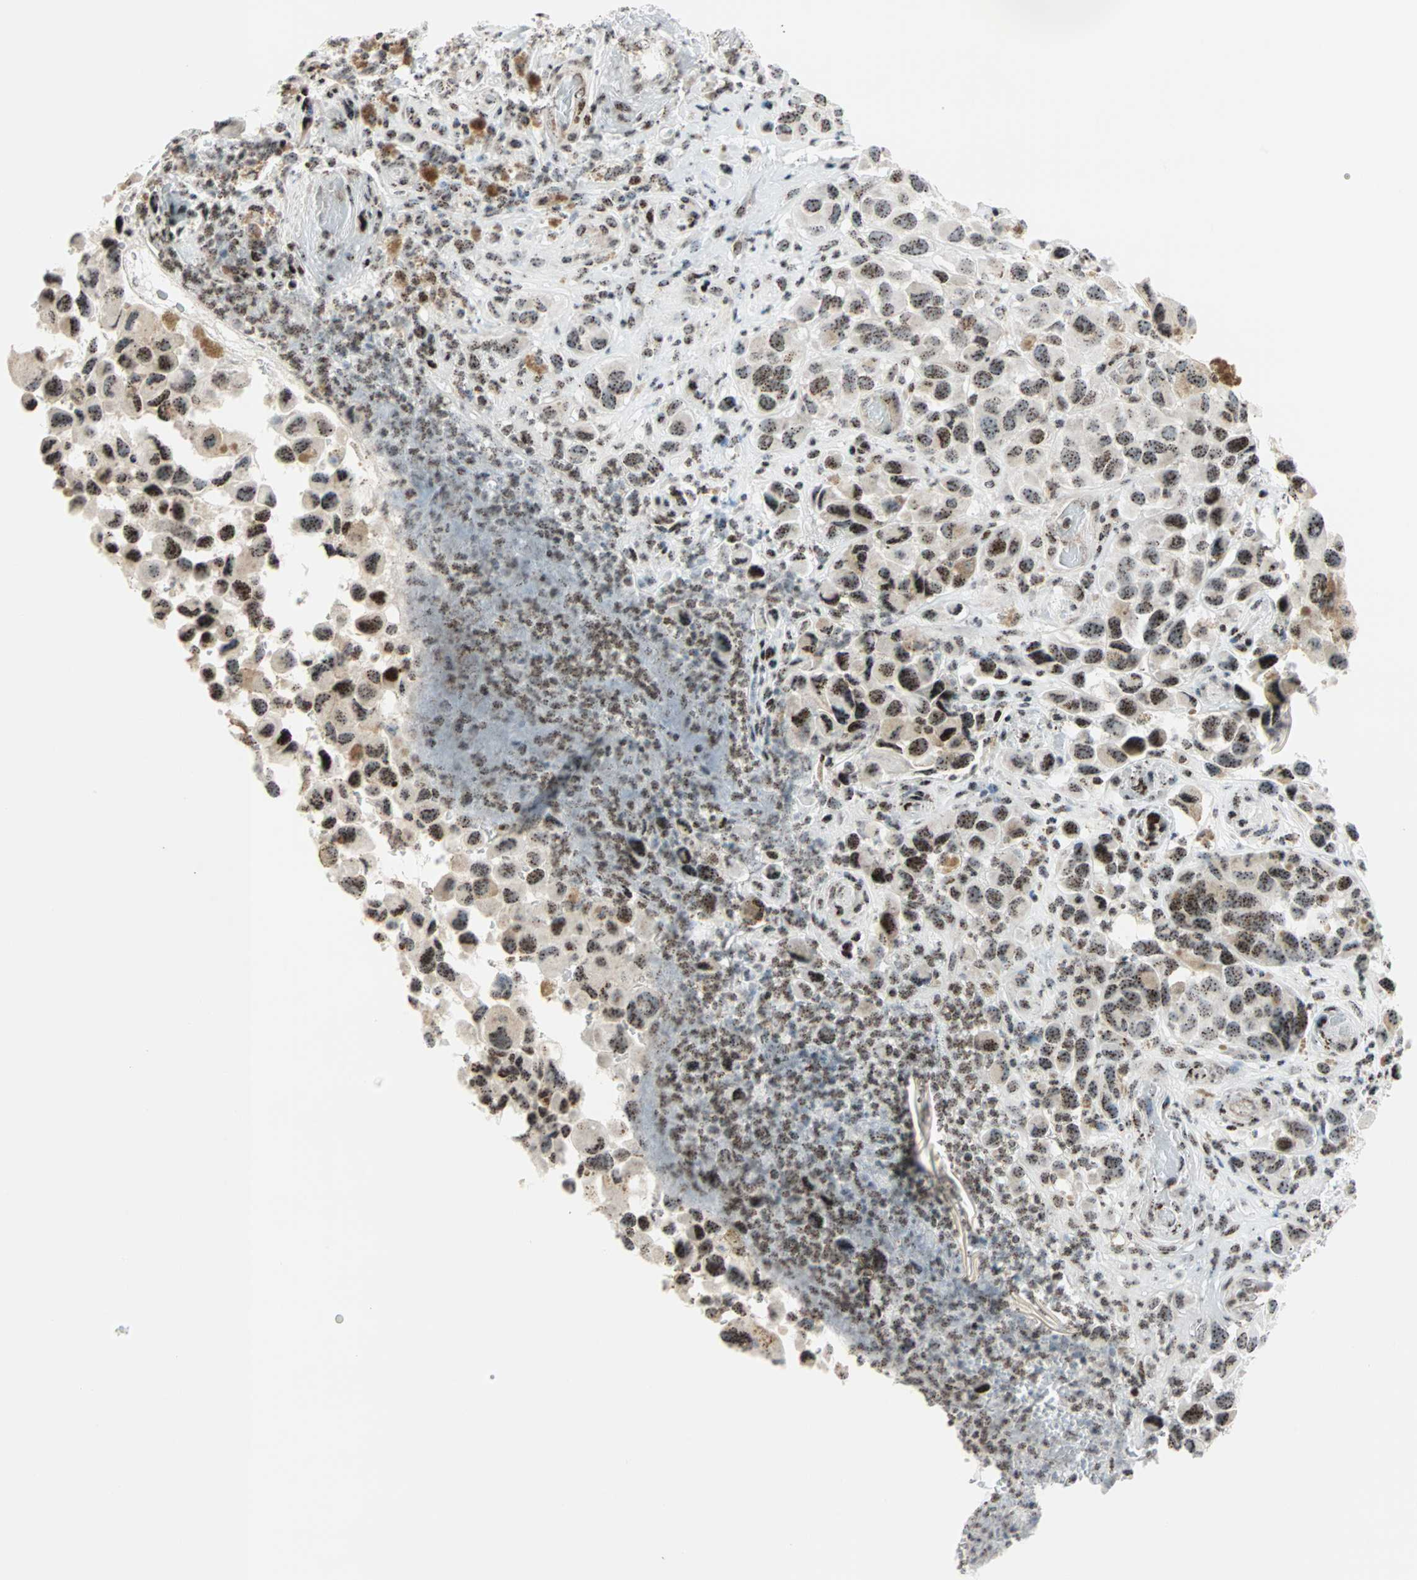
{"staining": {"intensity": "weak", "quantity": "25%-75%", "location": "nuclear"}, "tissue": "melanoma", "cell_type": "Tumor cells", "image_type": "cancer", "snomed": [{"axis": "morphology", "description": "Malignant melanoma, NOS"}, {"axis": "topography", "description": "Skin"}], "caption": "Immunohistochemical staining of human melanoma exhibits low levels of weak nuclear positivity in about 25%-75% of tumor cells. (brown staining indicates protein expression, while blue staining denotes nuclei).", "gene": "CENPA", "patient": {"sex": "female", "age": 73}}